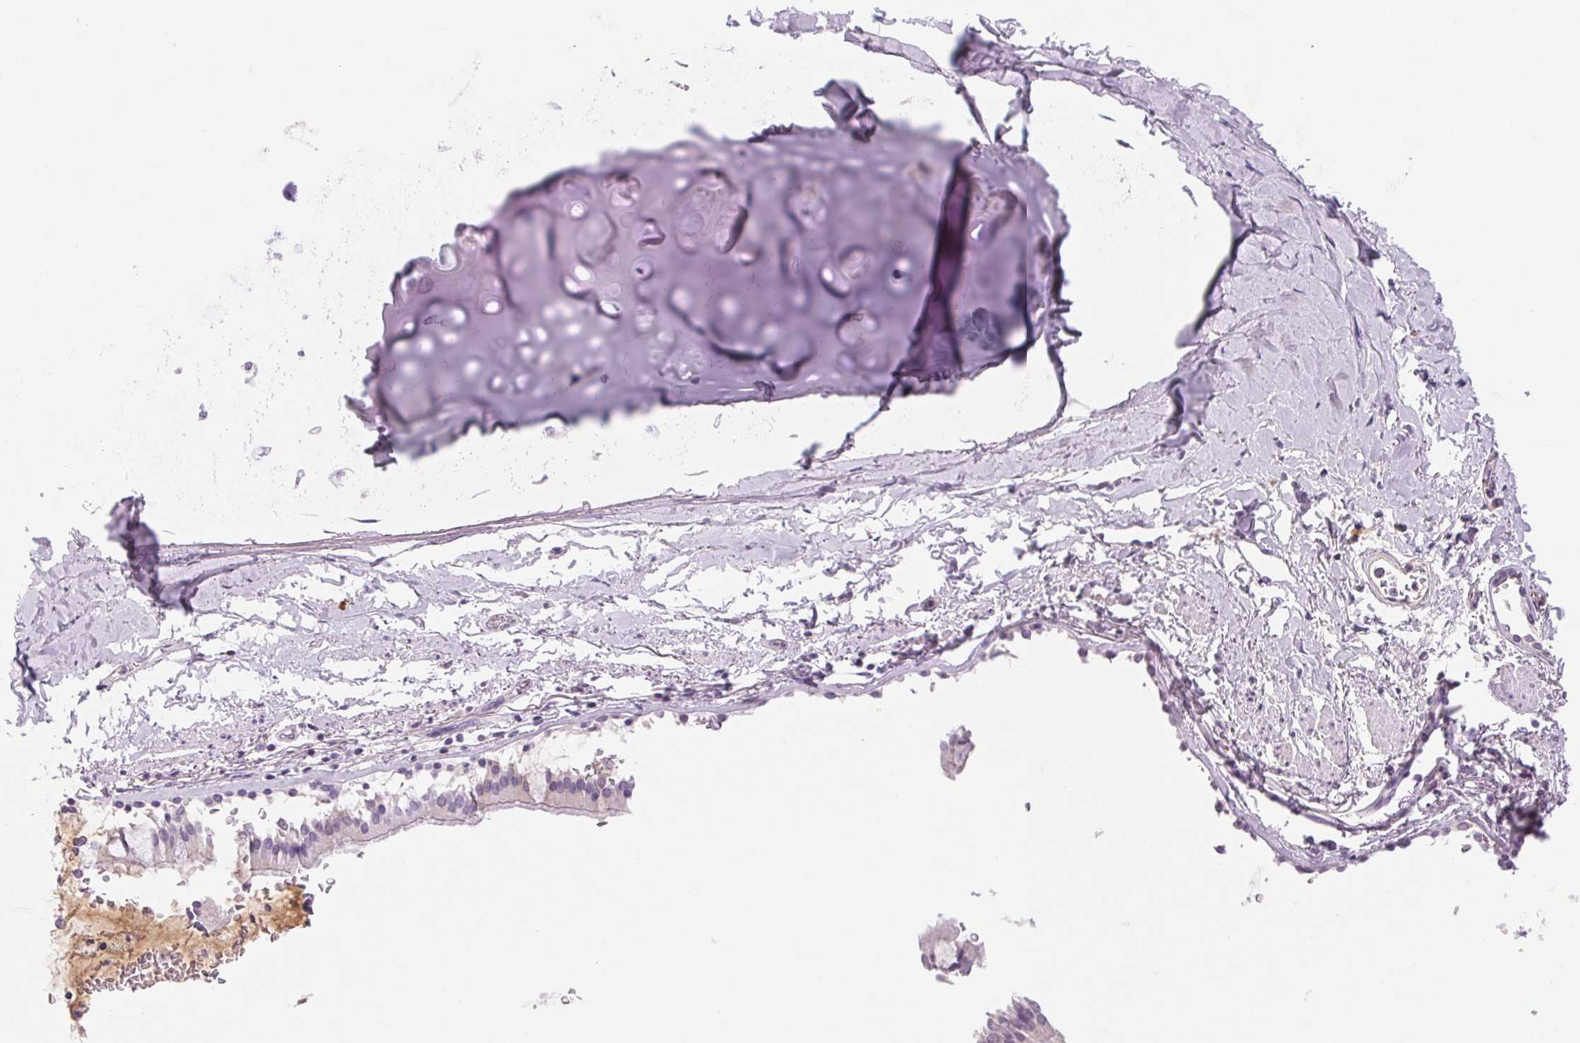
{"staining": {"intensity": "negative", "quantity": "none", "location": "none"}, "tissue": "soft tissue", "cell_type": "Chondrocytes", "image_type": "normal", "snomed": [{"axis": "morphology", "description": "Normal tissue, NOS"}, {"axis": "topography", "description": "Cartilage tissue"}, {"axis": "topography", "description": "Bronchus"}, {"axis": "topography", "description": "Peripheral nerve tissue"}], "caption": "An IHC photomicrograph of benign soft tissue is shown. There is no staining in chondrocytes of soft tissue. Nuclei are stained in blue.", "gene": "IFIT1B", "patient": {"sex": "male", "age": 67}}